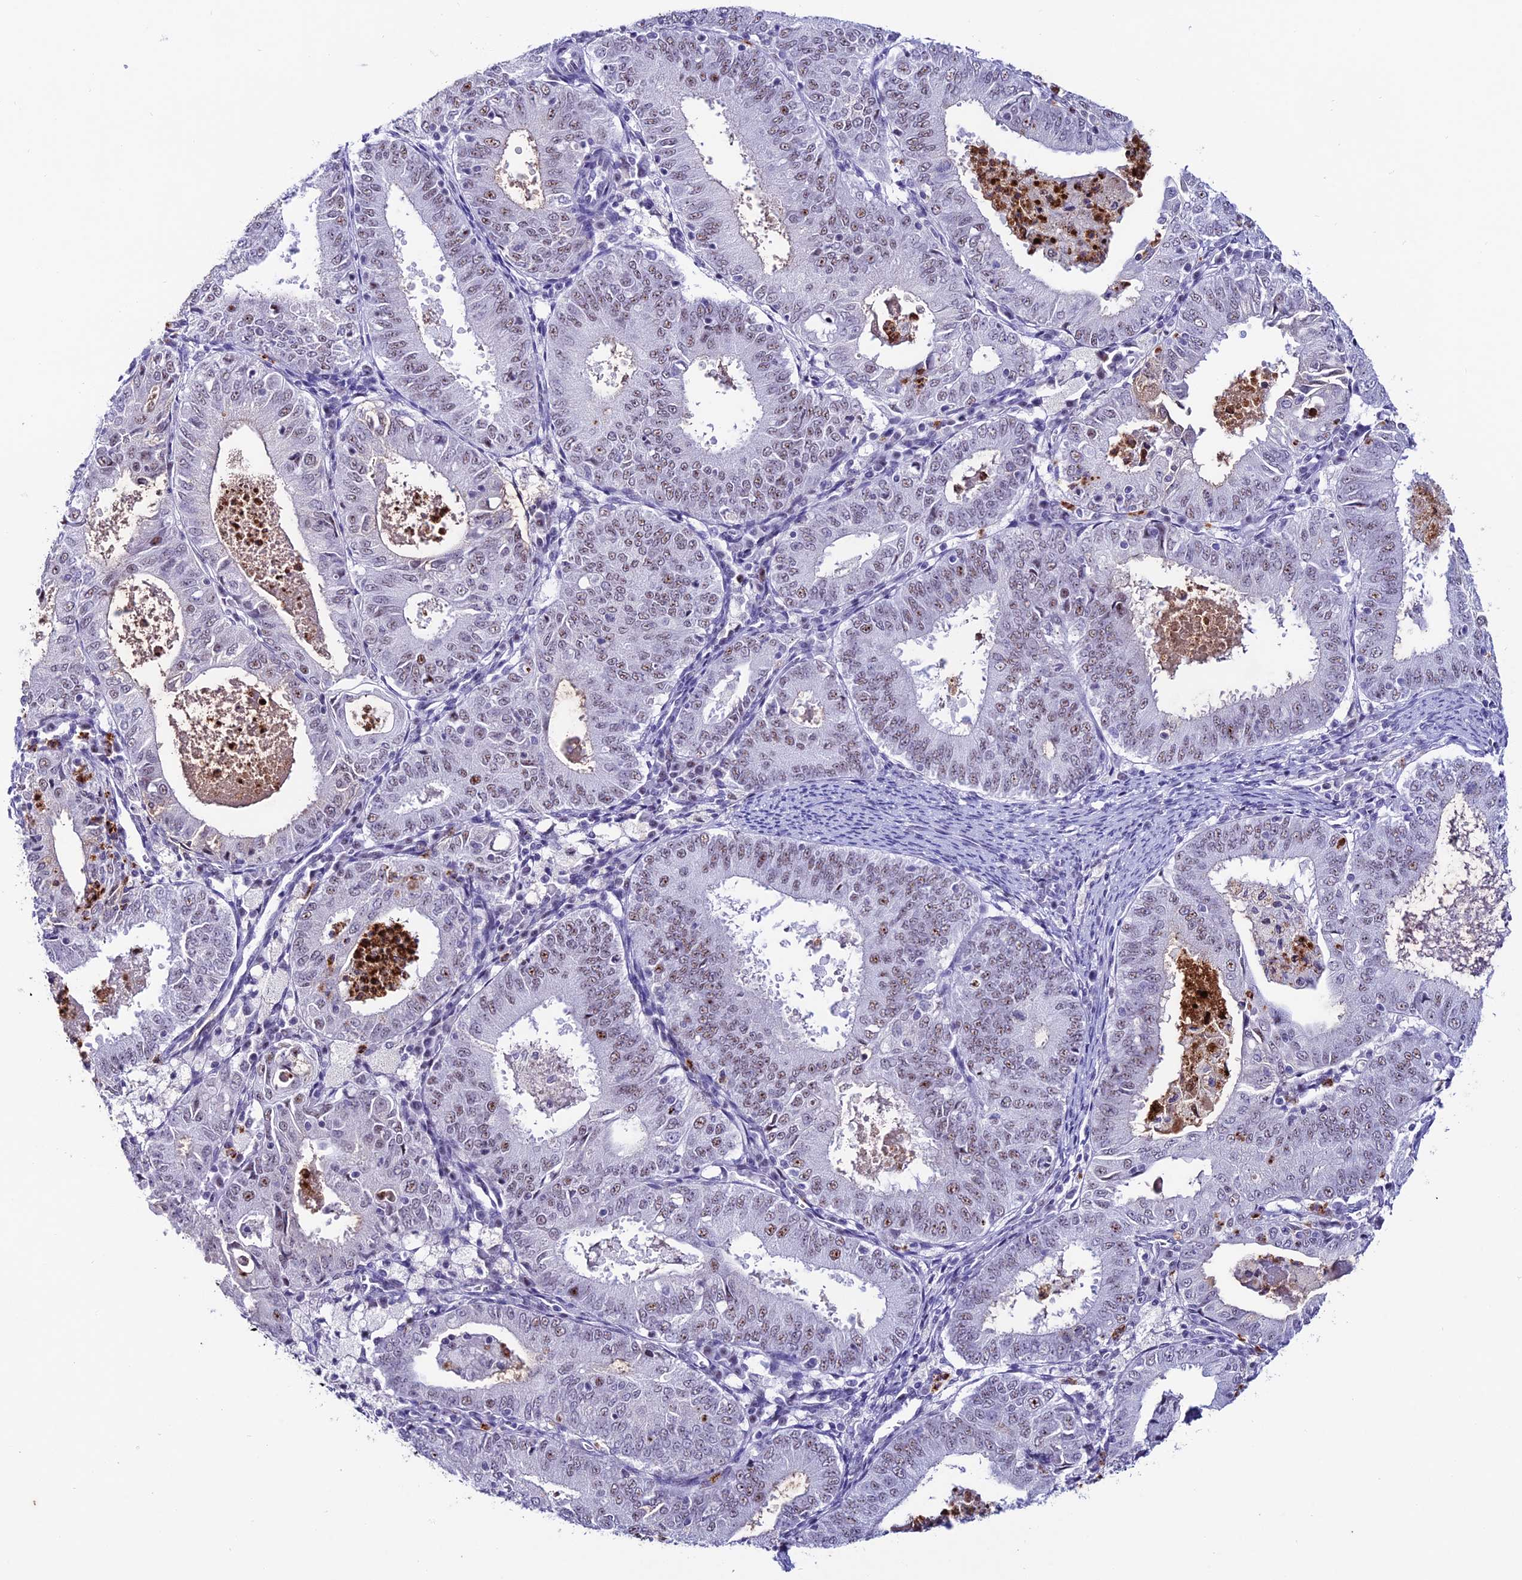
{"staining": {"intensity": "moderate", "quantity": "<25%", "location": "nuclear"}, "tissue": "endometrial cancer", "cell_type": "Tumor cells", "image_type": "cancer", "snomed": [{"axis": "morphology", "description": "Adenocarcinoma, NOS"}, {"axis": "topography", "description": "Endometrium"}], "caption": "Endometrial cancer stained with DAB immunohistochemistry (IHC) reveals low levels of moderate nuclear expression in about <25% of tumor cells.", "gene": "MFSD2B", "patient": {"sex": "female", "age": 57}}